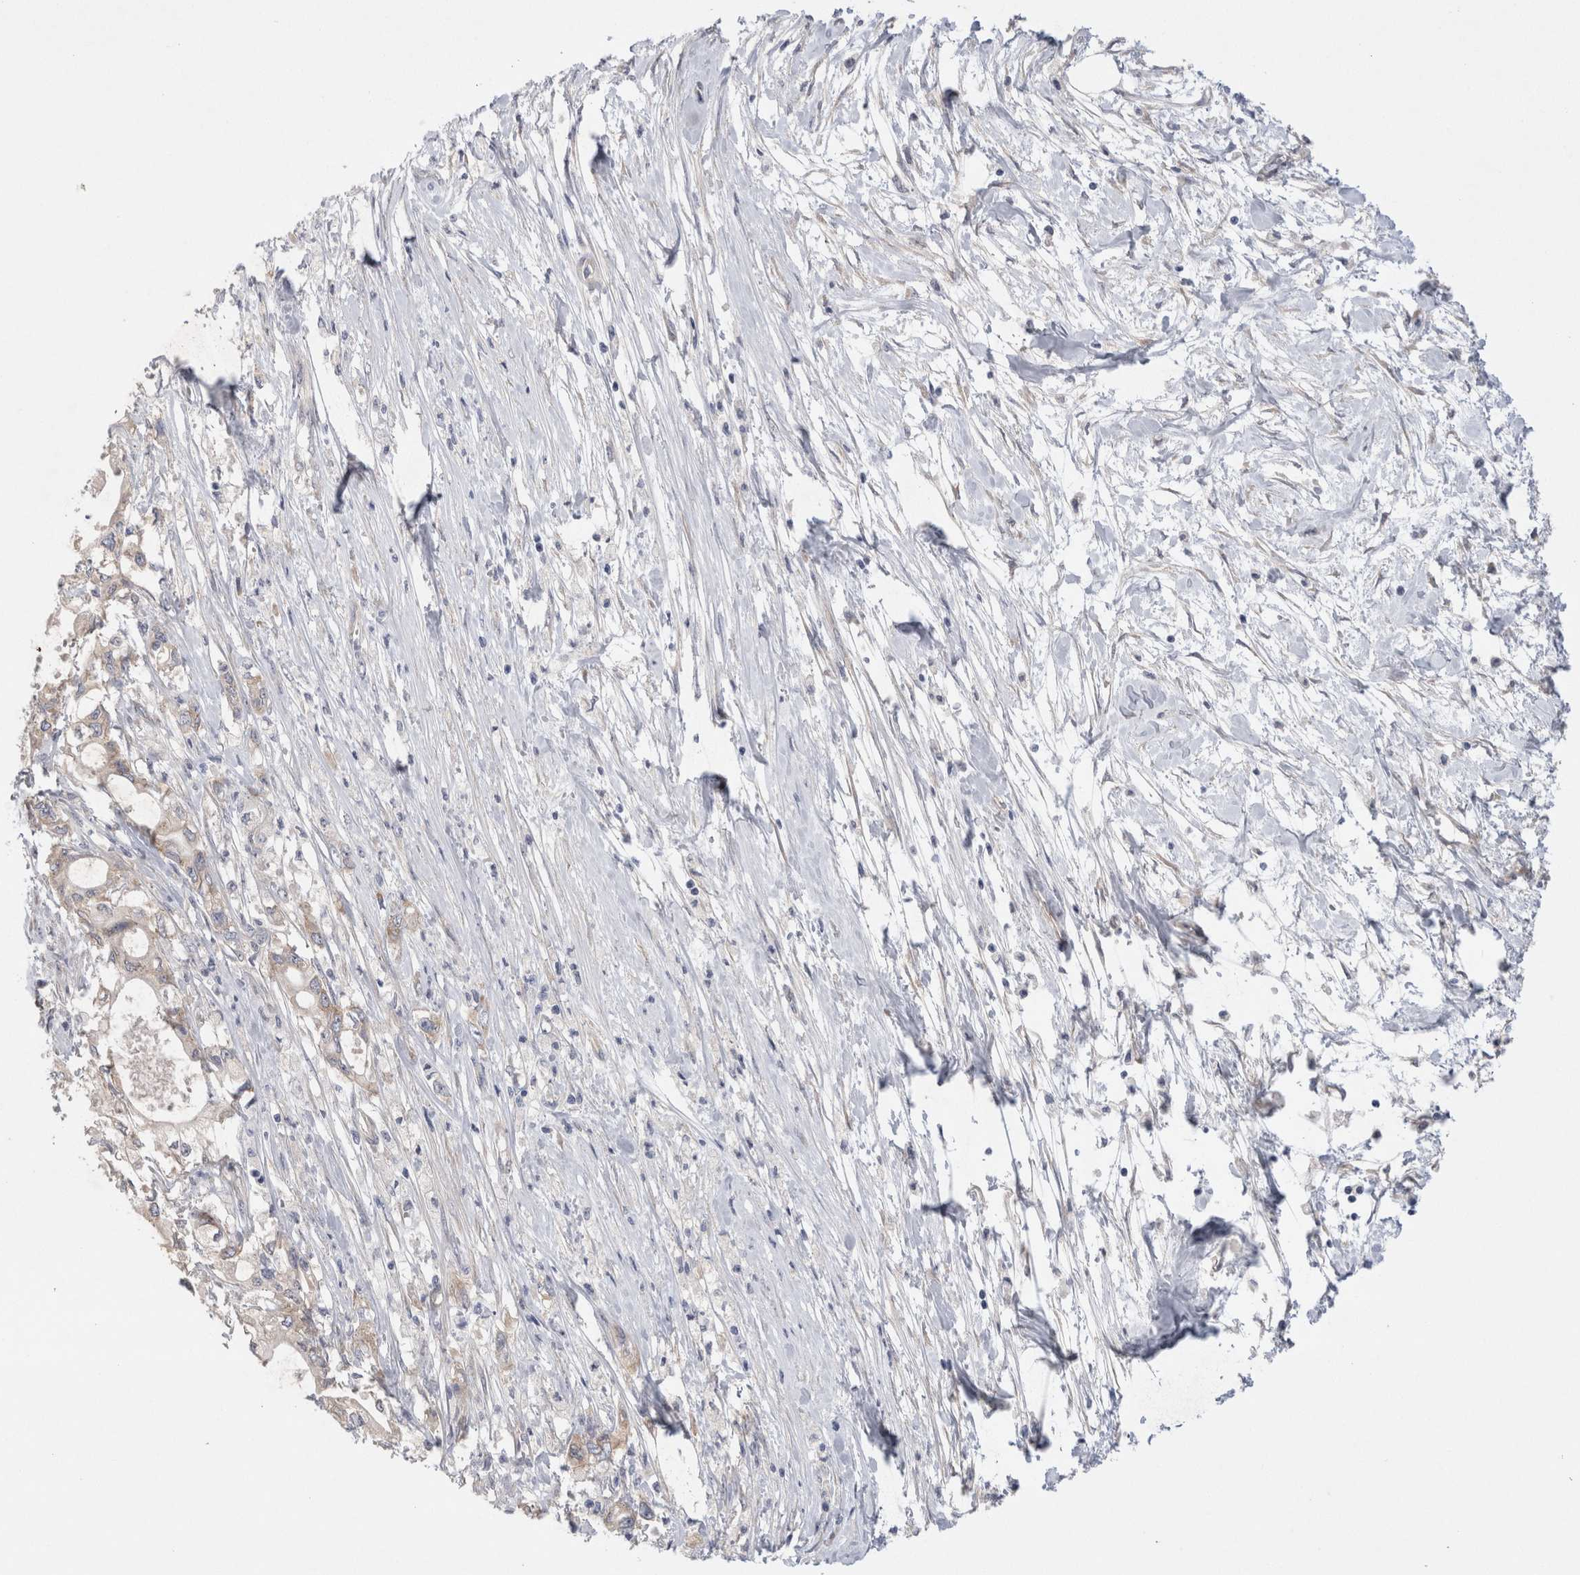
{"staining": {"intensity": "negative", "quantity": "none", "location": "none"}, "tissue": "pancreatic cancer", "cell_type": "Tumor cells", "image_type": "cancer", "snomed": [{"axis": "morphology", "description": "Adenocarcinoma, NOS"}, {"axis": "topography", "description": "Pancreas"}], "caption": "DAB immunohistochemical staining of human pancreatic cancer exhibits no significant expression in tumor cells.", "gene": "WIPF2", "patient": {"sex": "male", "age": 79}}